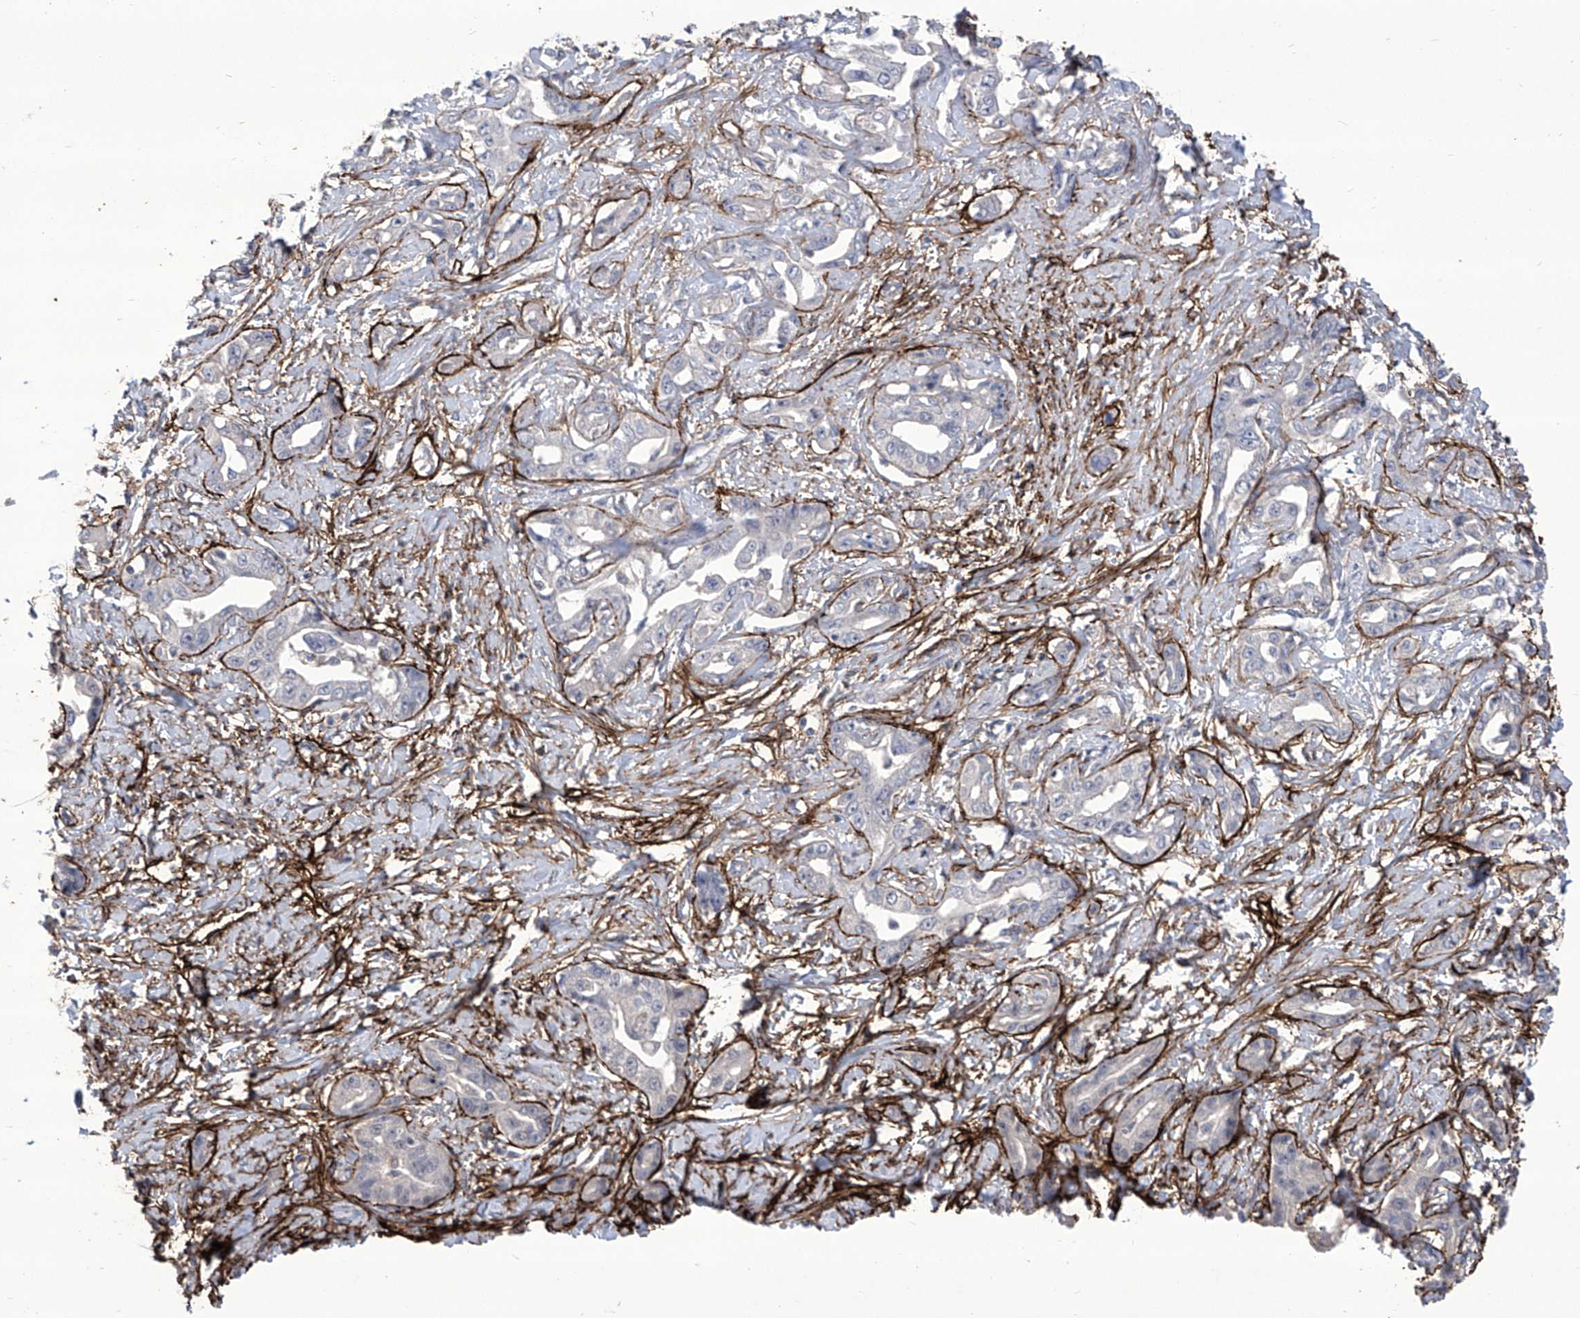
{"staining": {"intensity": "negative", "quantity": "none", "location": "none"}, "tissue": "liver cancer", "cell_type": "Tumor cells", "image_type": "cancer", "snomed": [{"axis": "morphology", "description": "Cholangiocarcinoma"}, {"axis": "topography", "description": "Liver"}], "caption": "Micrograph shows no significant protein expression in tumor cells of liver cholangiocarcinoma.", "gene": "TXNIP", "patient": {"sex": "male", "age": 59}}